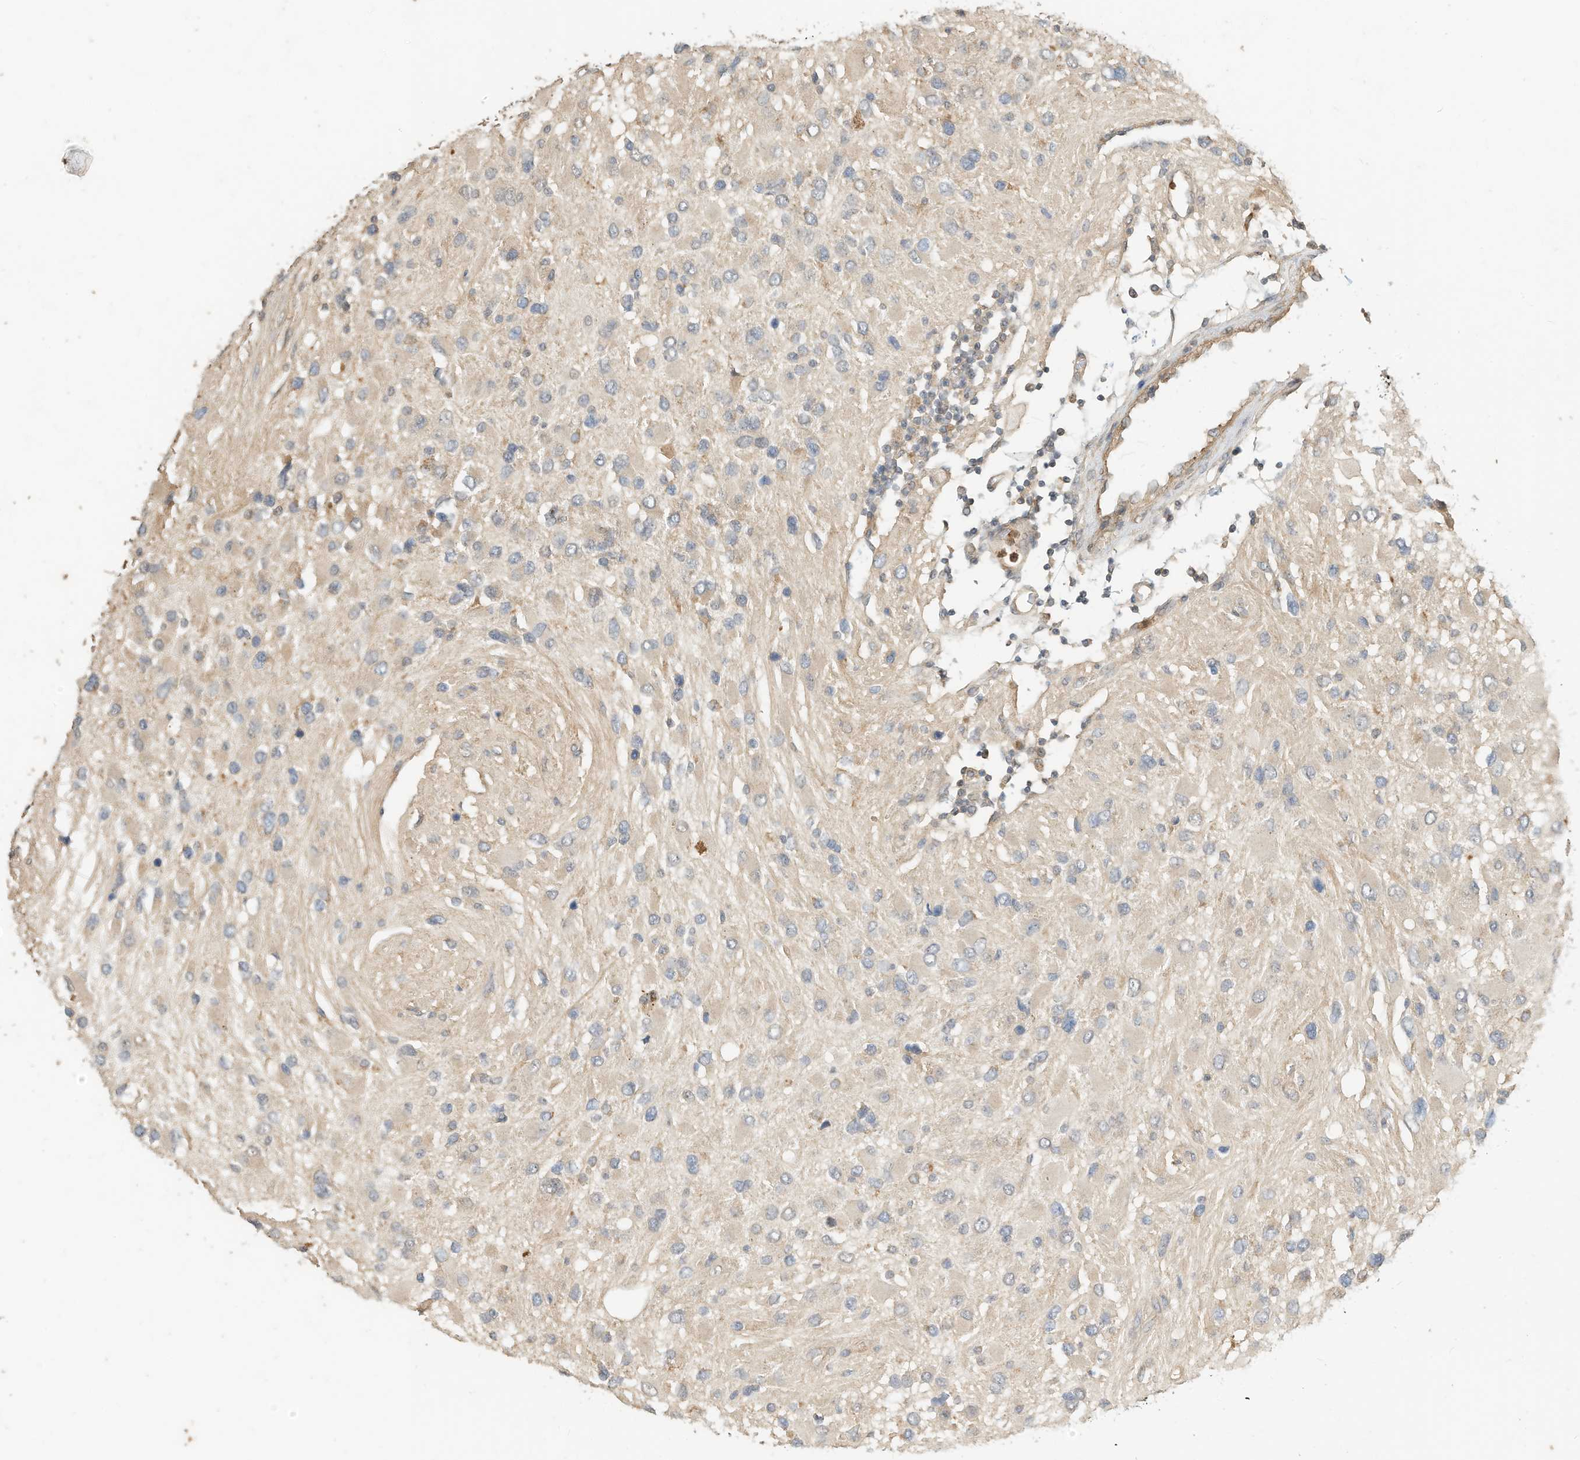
{"staining": {"intensity": "negative", "quantity": "none", "location": "none"}, "tissue": "glioma", "cell_type": "Tumor cells", "image_type": "cancer", "snomed": [{"axis": "morphology", "description": "Glioma, malignant, High grade"}, {"axis": "topography", "description": "Brain"}], "caption": "Immunohistochemistry photomicrograph of human glioma stained for a protein (brown), which exhibits no staining in tumor cells.", "gene": "OFD1", "patient": {"sex": "male", "age": 53}}